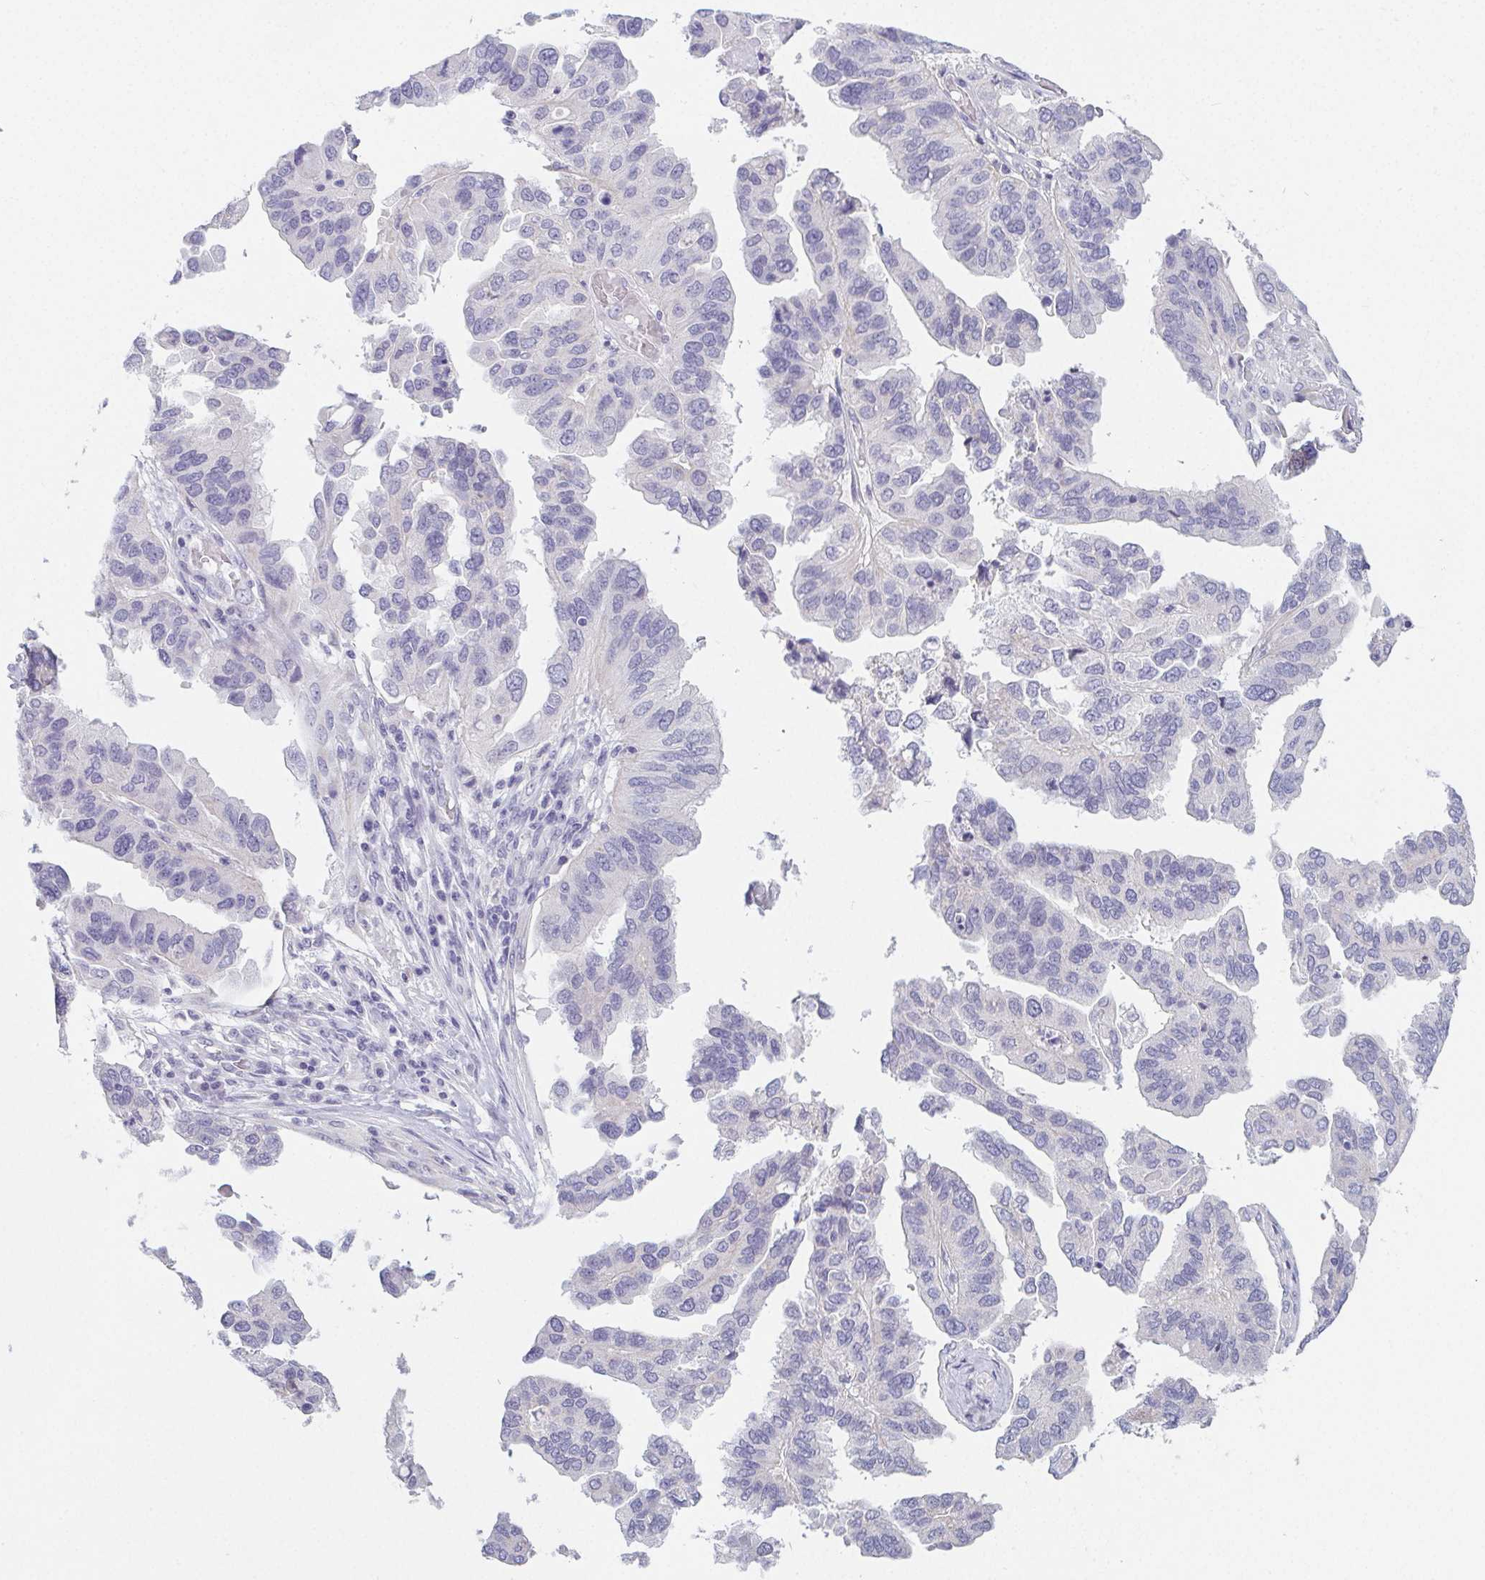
{"staining": {"intensity": "negative", "quantity": "none", "location": "none"}, "tissue": "ovarian cancer", "cell_type": "Tumor cells", "image_type": "cancer", "snomed": [{"axis": "morphology", "description": "Cystadenocarcinoma, serous, NOS"}, {"axis": "topography", "description": "Ovary"}], "caption": "Protein analysis of ovarian serous cystadenocarcinoma shows no significant expression in tumor cells. The staining is performed using DAB brown chromogen with nuclei counter-stained in using hematoxylin.", "gene": "GLIPR1L1", "patient": {"sex": "female", "age": 79}}